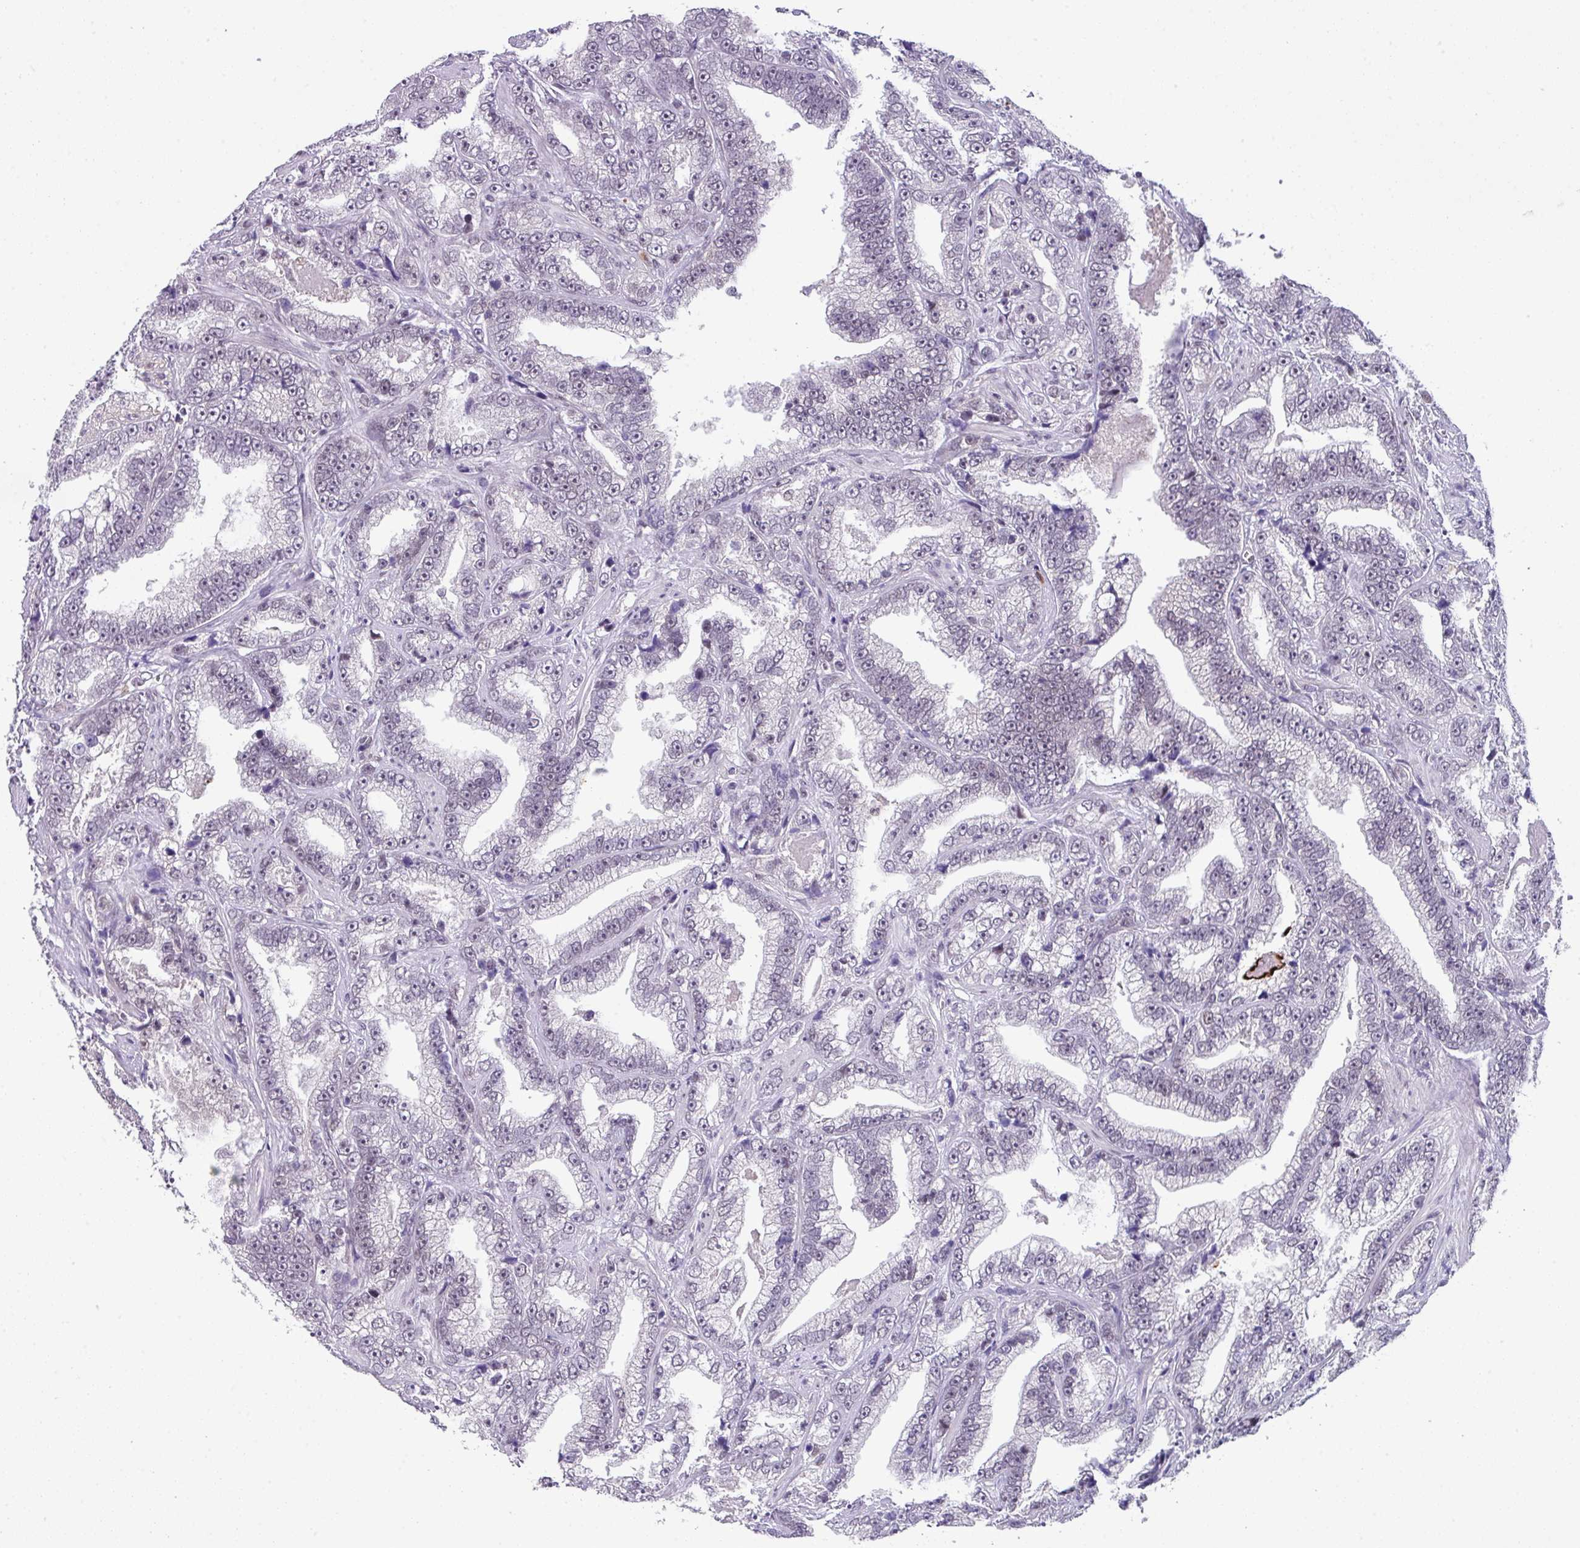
{"staining": {"intensity": "weak", "quantity": "<25%", "location": "nuclear"}, "tissue": "prostate cancer", "cell_type": "Tumor cells", "image_type": "cancer", "snomed": [{"axis": "morphology", "description": "Adenocarcinoma, High grade"}, {"axis": "topography", "description": "Prostate and seminal vesicle, NOS"}], "caption": "This is a image of IHC staining of adenocarcinoma (high-grade) (prostate), which shows no expression in tumor cells.", "gene": "ZFP3", "patient": {"sex": "male", "age": 67}}